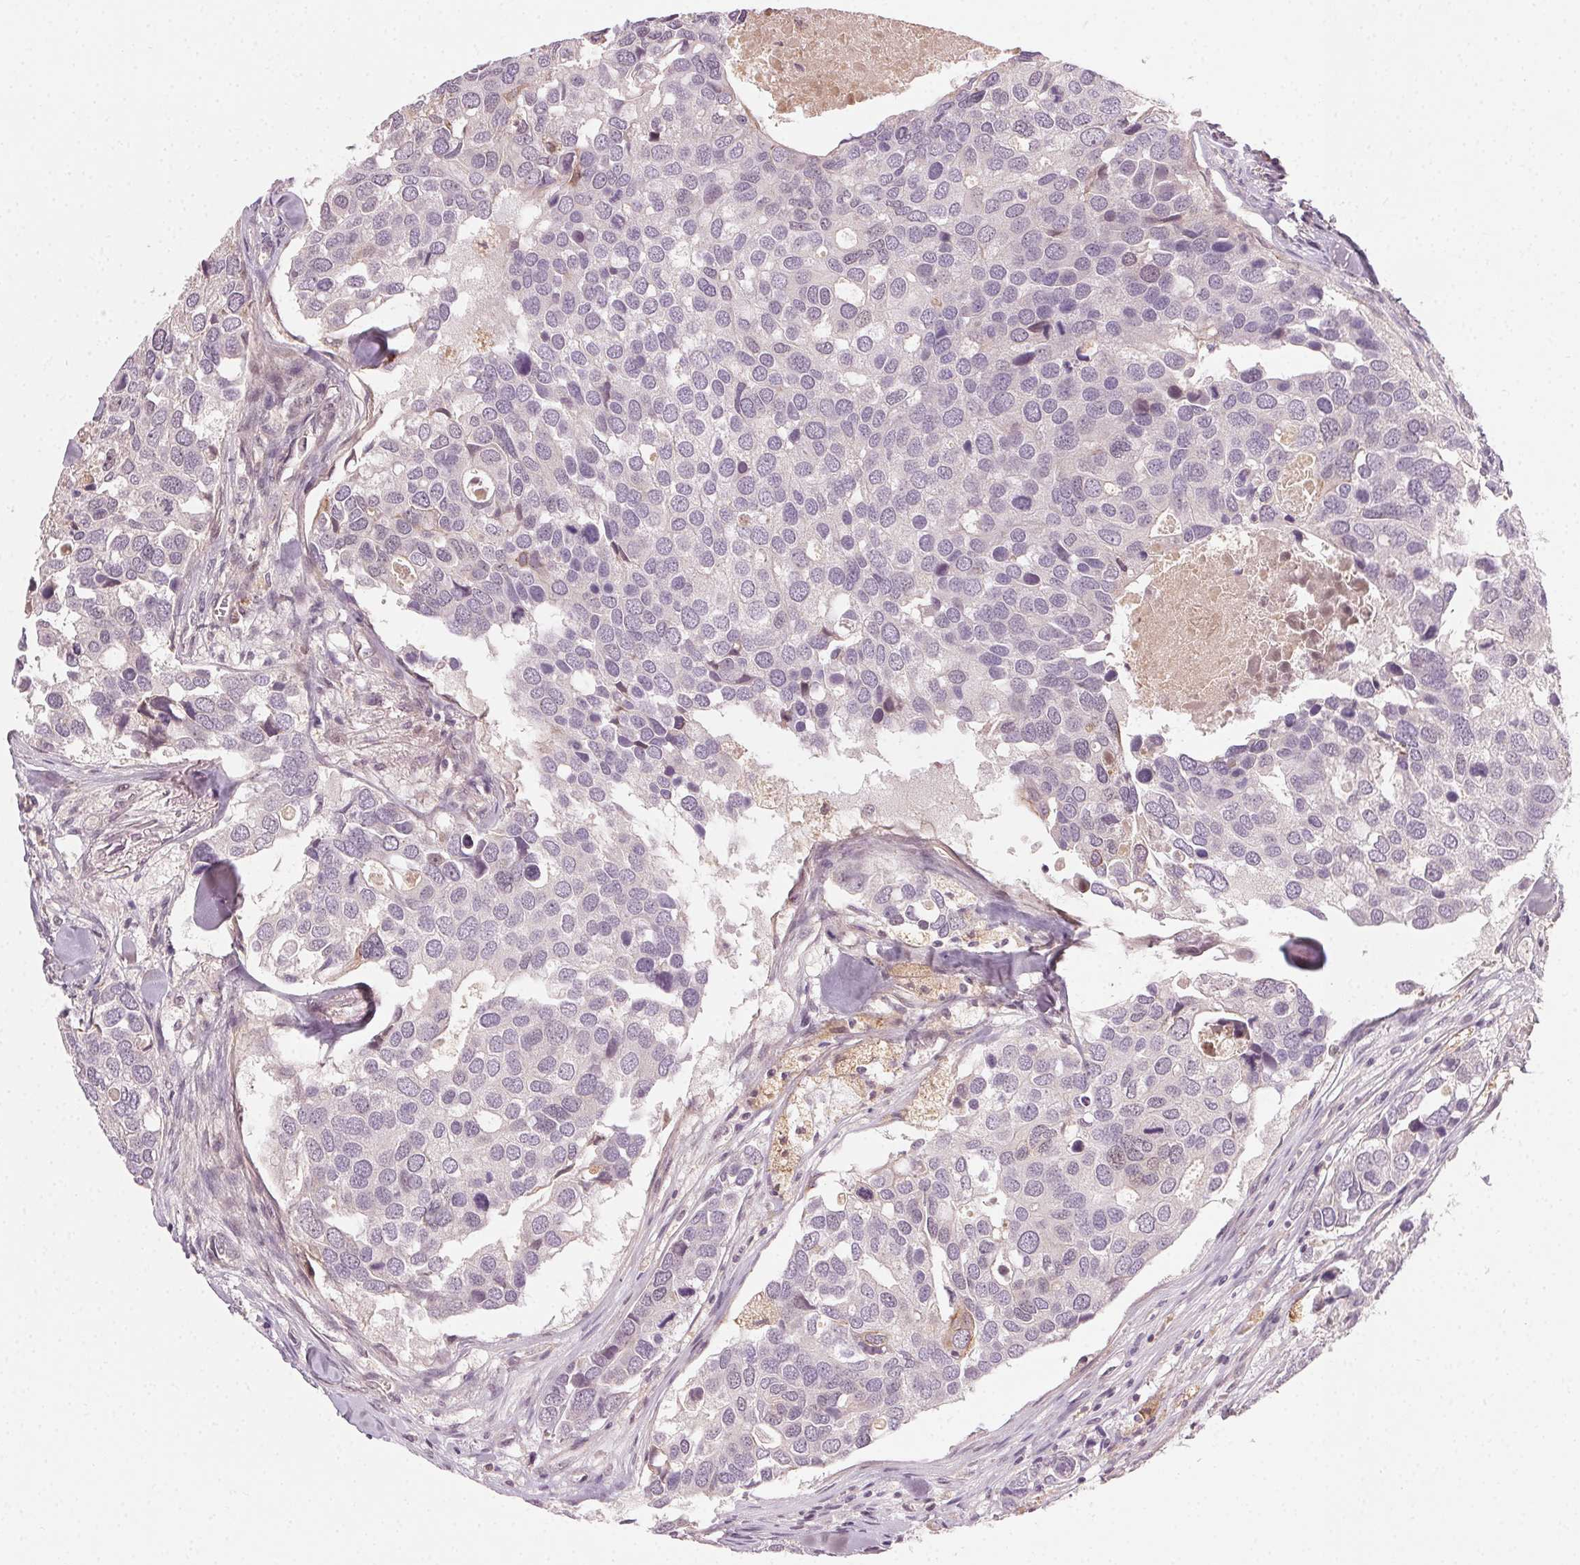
{"staining": {"intensity": "negative", "quantity": "none", "location": "none"}, "tissue": "breast cancer", "cell_type": "Tumor cells", "image_type": "cancer", "snomed": [{"axis": "morphology", "description": "Duct carcinoma"}, {"axis": "topography", "description": "Breast"}], "caption": "Immunohistochemical staining of breast cancer (infiltrating ductal carcinoma) reveals no significant positivity in tumor cells.", "gene": "TUB", "patient": {"sex": "female", "age": 83}}